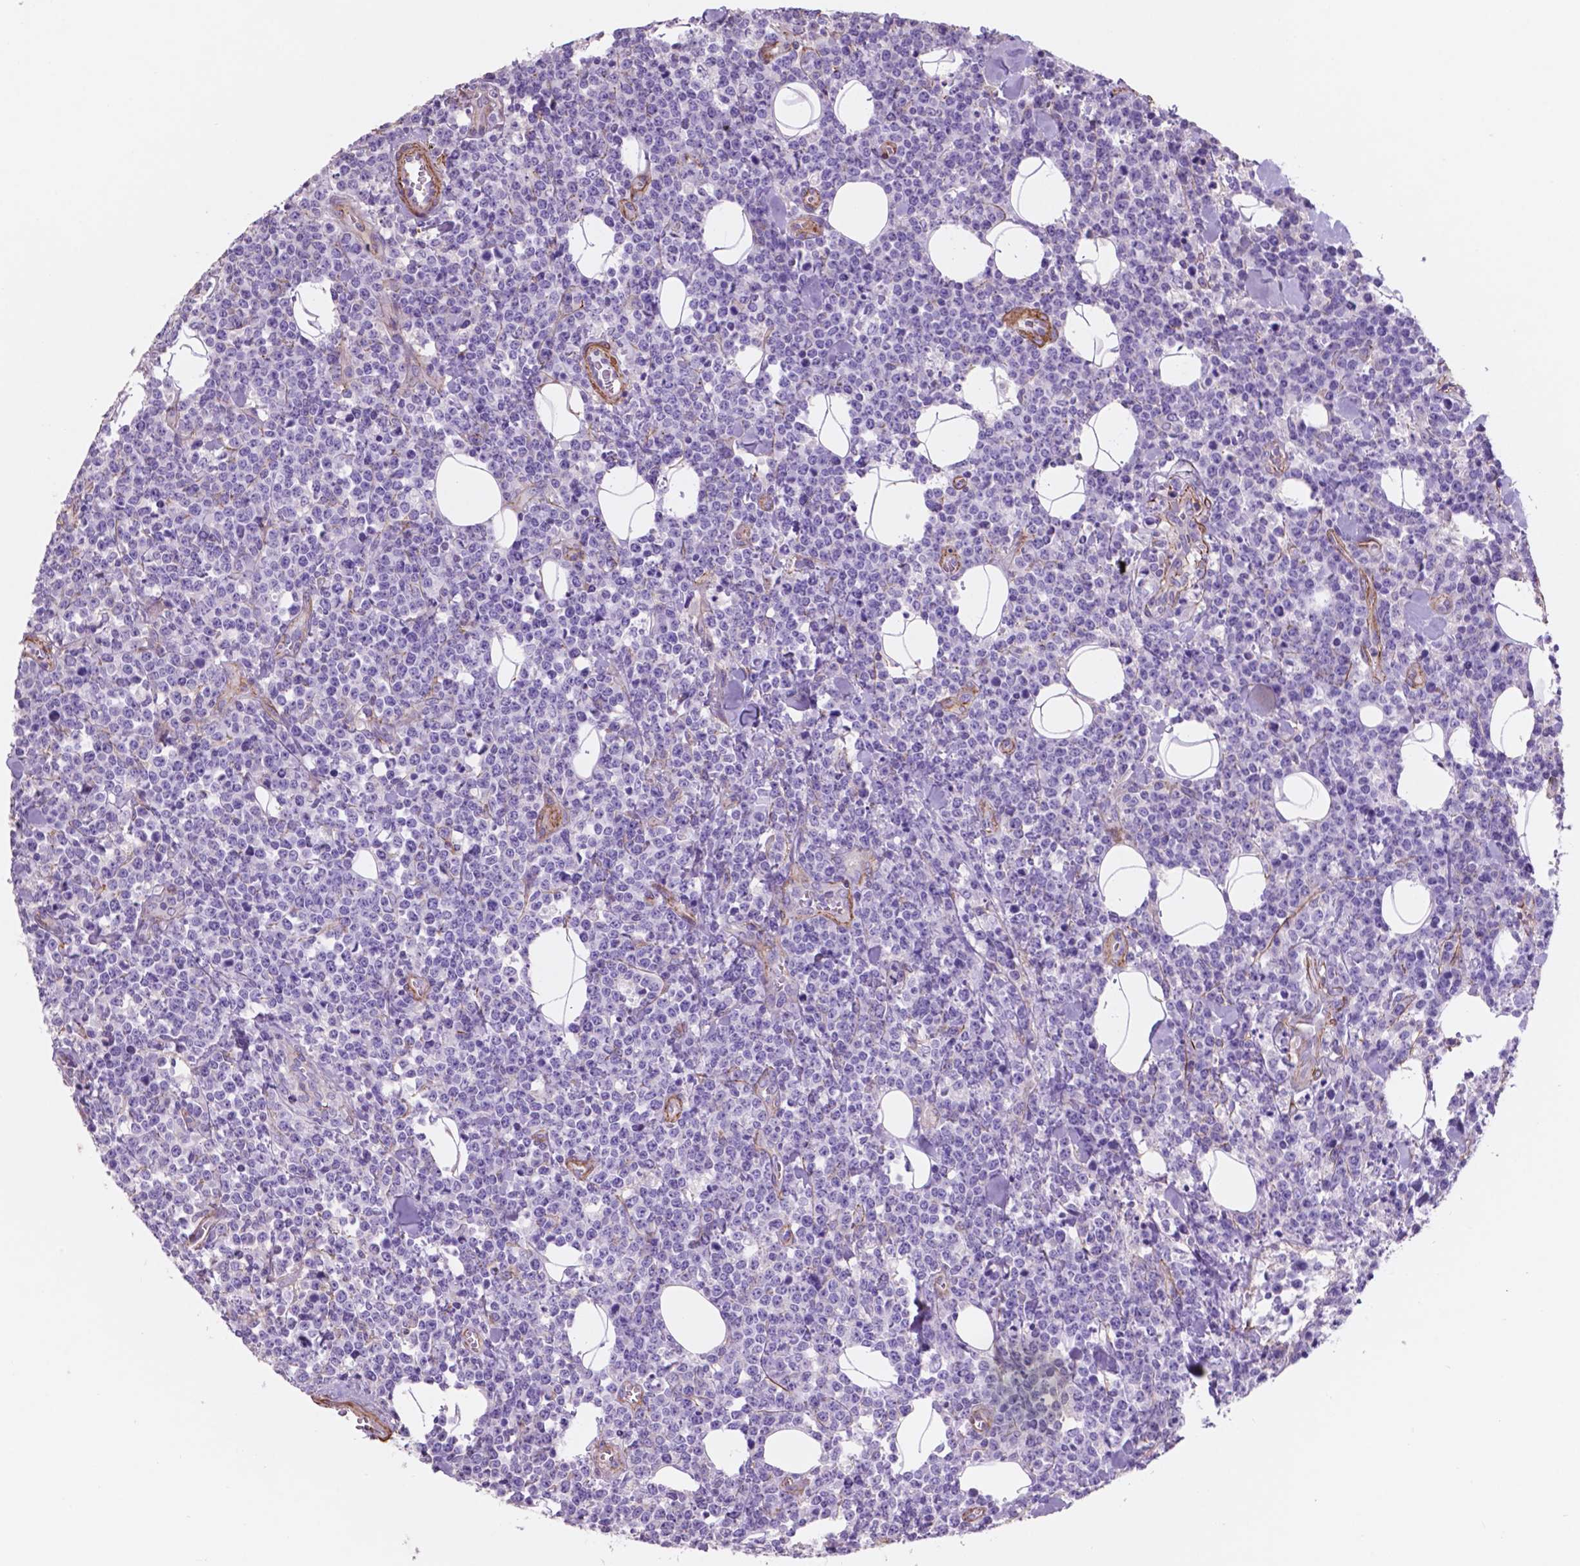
{"staining": {"intensity": "negative", "quantity": "none", "location": "none"}, "tissue": "lymphoma", "cell_type": "Tumor cells", "image_type": "cancer", "snomed": [{"axis": "morphology", "description": "Malignant lymphoma, non-Hodgkin's type, High grade"}, {"axis": "topography", "description": "Small intestine"}], "caption": "A histopathology image of lymphoma stained for a protein shows no brown staining in tumor cells.", "gene": "TOR2A", "patient": {"sex": "female", "age": 56}}